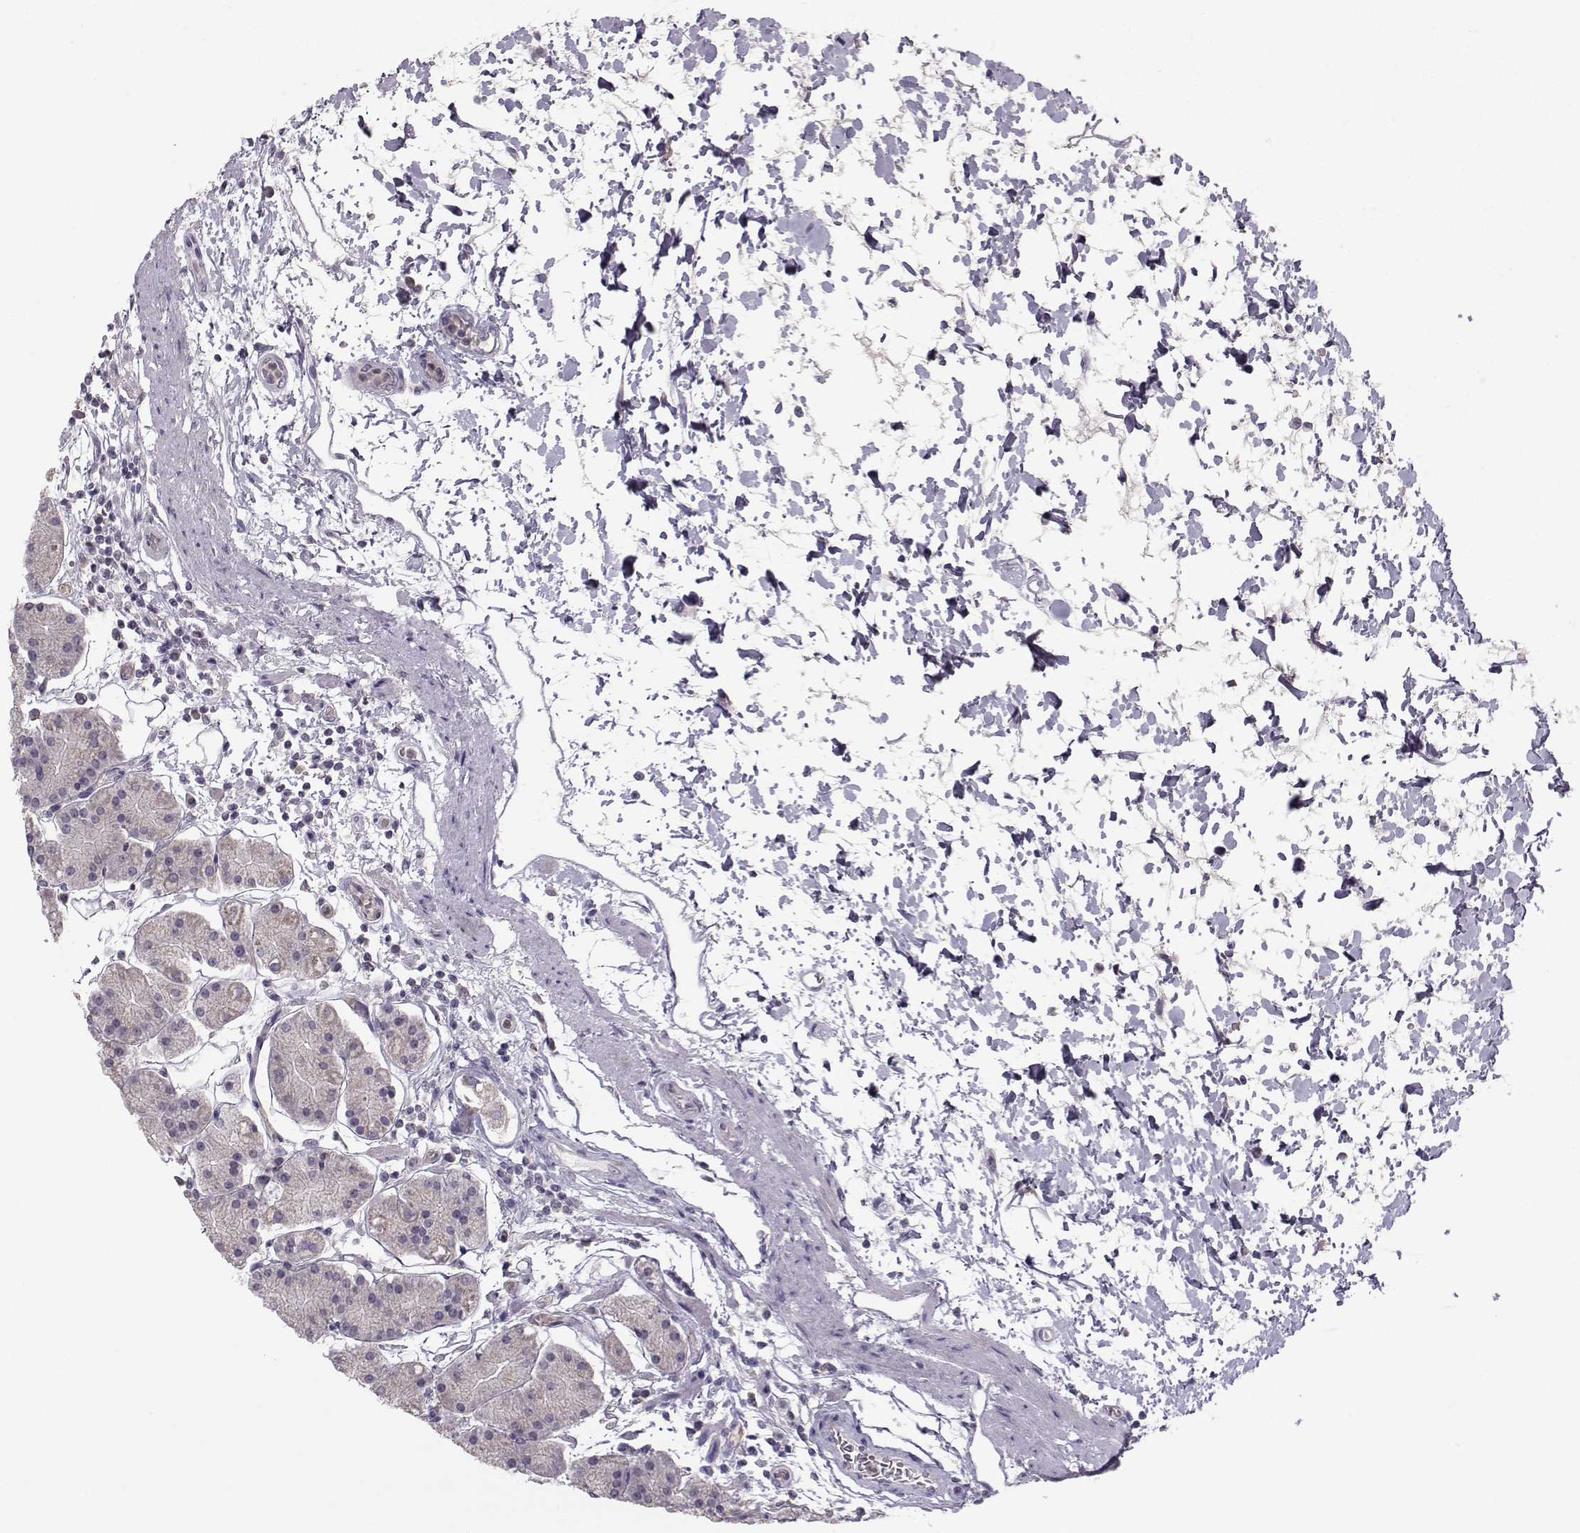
{"staining": {"intensity": "weak", "quantity": "<25%", "location": "cytoplasmic/membranous"}, "tissue": "stomach", "cell_type": "Glandular cells", "image_type": "normal", "snomed": [{"axis": "morphology", "description": "Normal tissue, NOS"}, {"axis": "topography", "description": "Stomach"}], "caption": "IHC image of normal stomach: human stomach stained with DAB (3,3'-diaminobenzidine) shows no significant protein positivity in glandular cells.", "gene": "FCAMR", "patient": {"sex": "male", "age": 54}}